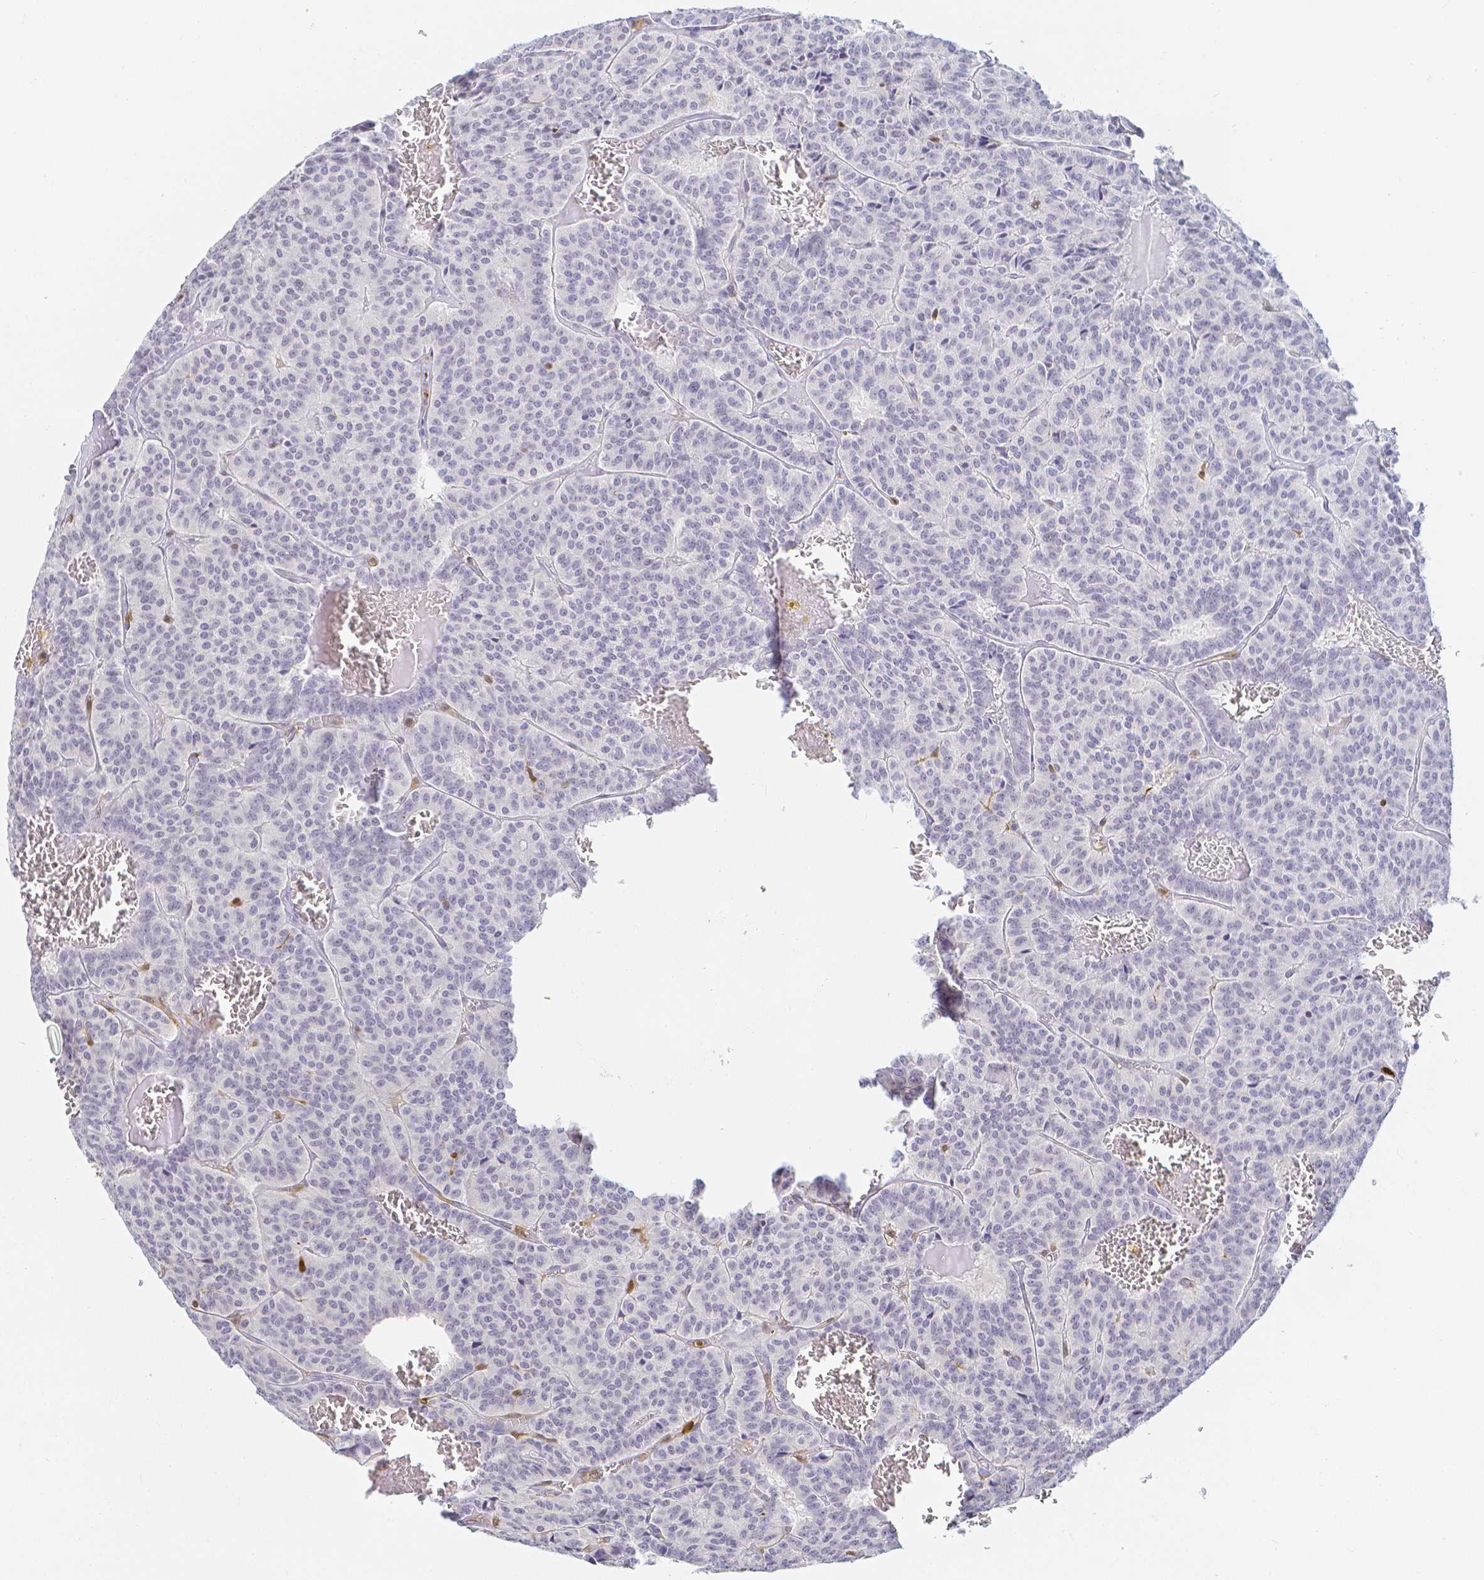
{"staining": {"intensity": "negative", "quantity": "none", "location": "none"}, "tissue": "carcinoid", "cell_type": "Tumor cells", "image_type": "cancer", "snomed": [{"axis": "morphology", "description": "Carcinoid, malignant, NOS"}, {"axis": "topography", "description": "Lung"}], "caption": "DAB immunohistochemical staining of carcinoid displays no significant positivity in tumor cells.", "gene": "COTL1", "patient": {"sex": "male", "age": 70}}